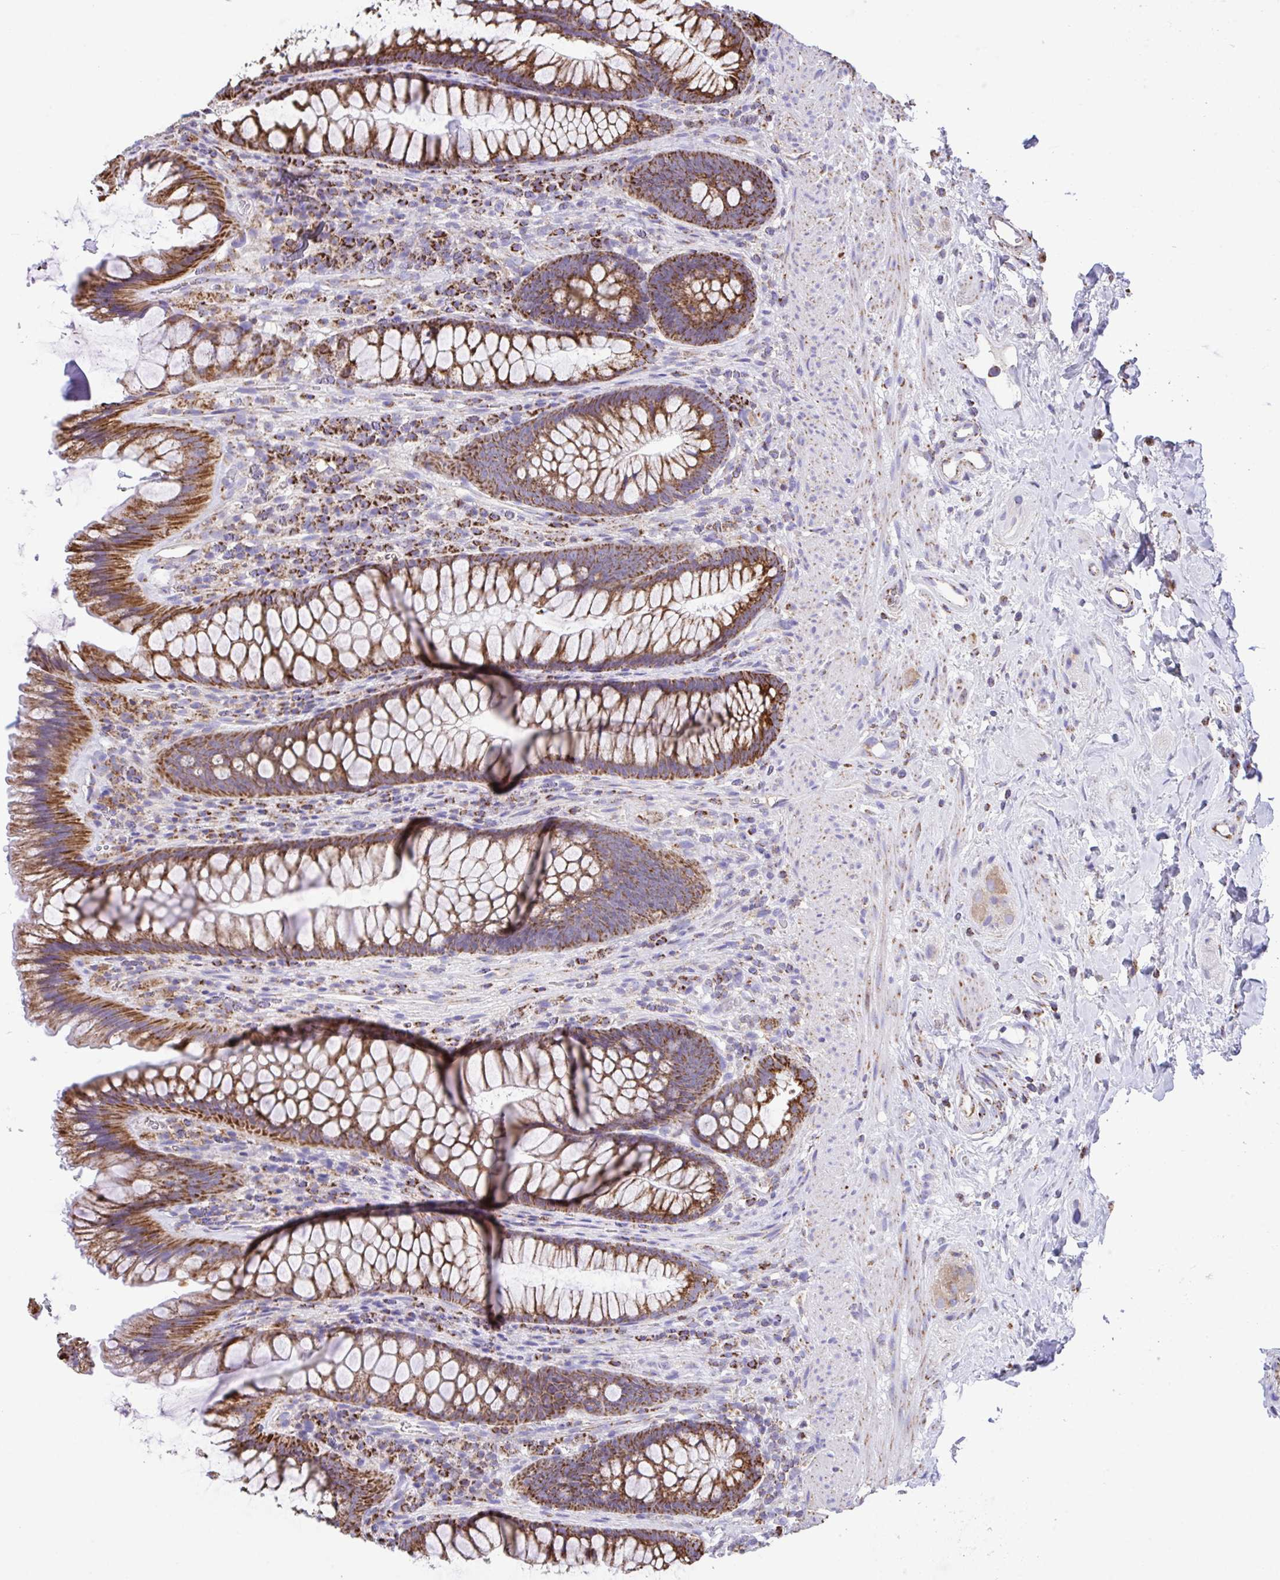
{"staining": {"intensity": "strong", "quantity": ">75%", "location": "cytoplasmic/membranous"}, "tissue": "rectum", "cell_type": "Glandular cells", "image_type": "normal", "snomed": [{"axis": "morphology", "description": "Normal tissue, NOS"}, {"axis": "topography", "description": "Rectum"}], "caption": "A high amount of strong cytoplasmic/membranous staining is identified in approximately >75% of glandular cells in unremarkable rectum. The staining was performed using DAB to visualize the protein expression in brown, while the nuclei were stained in blue with hematoxylin (Magnification: 20x).", "gene": "PCMTD2", "patient": {"sex": "male", "age": 53}}